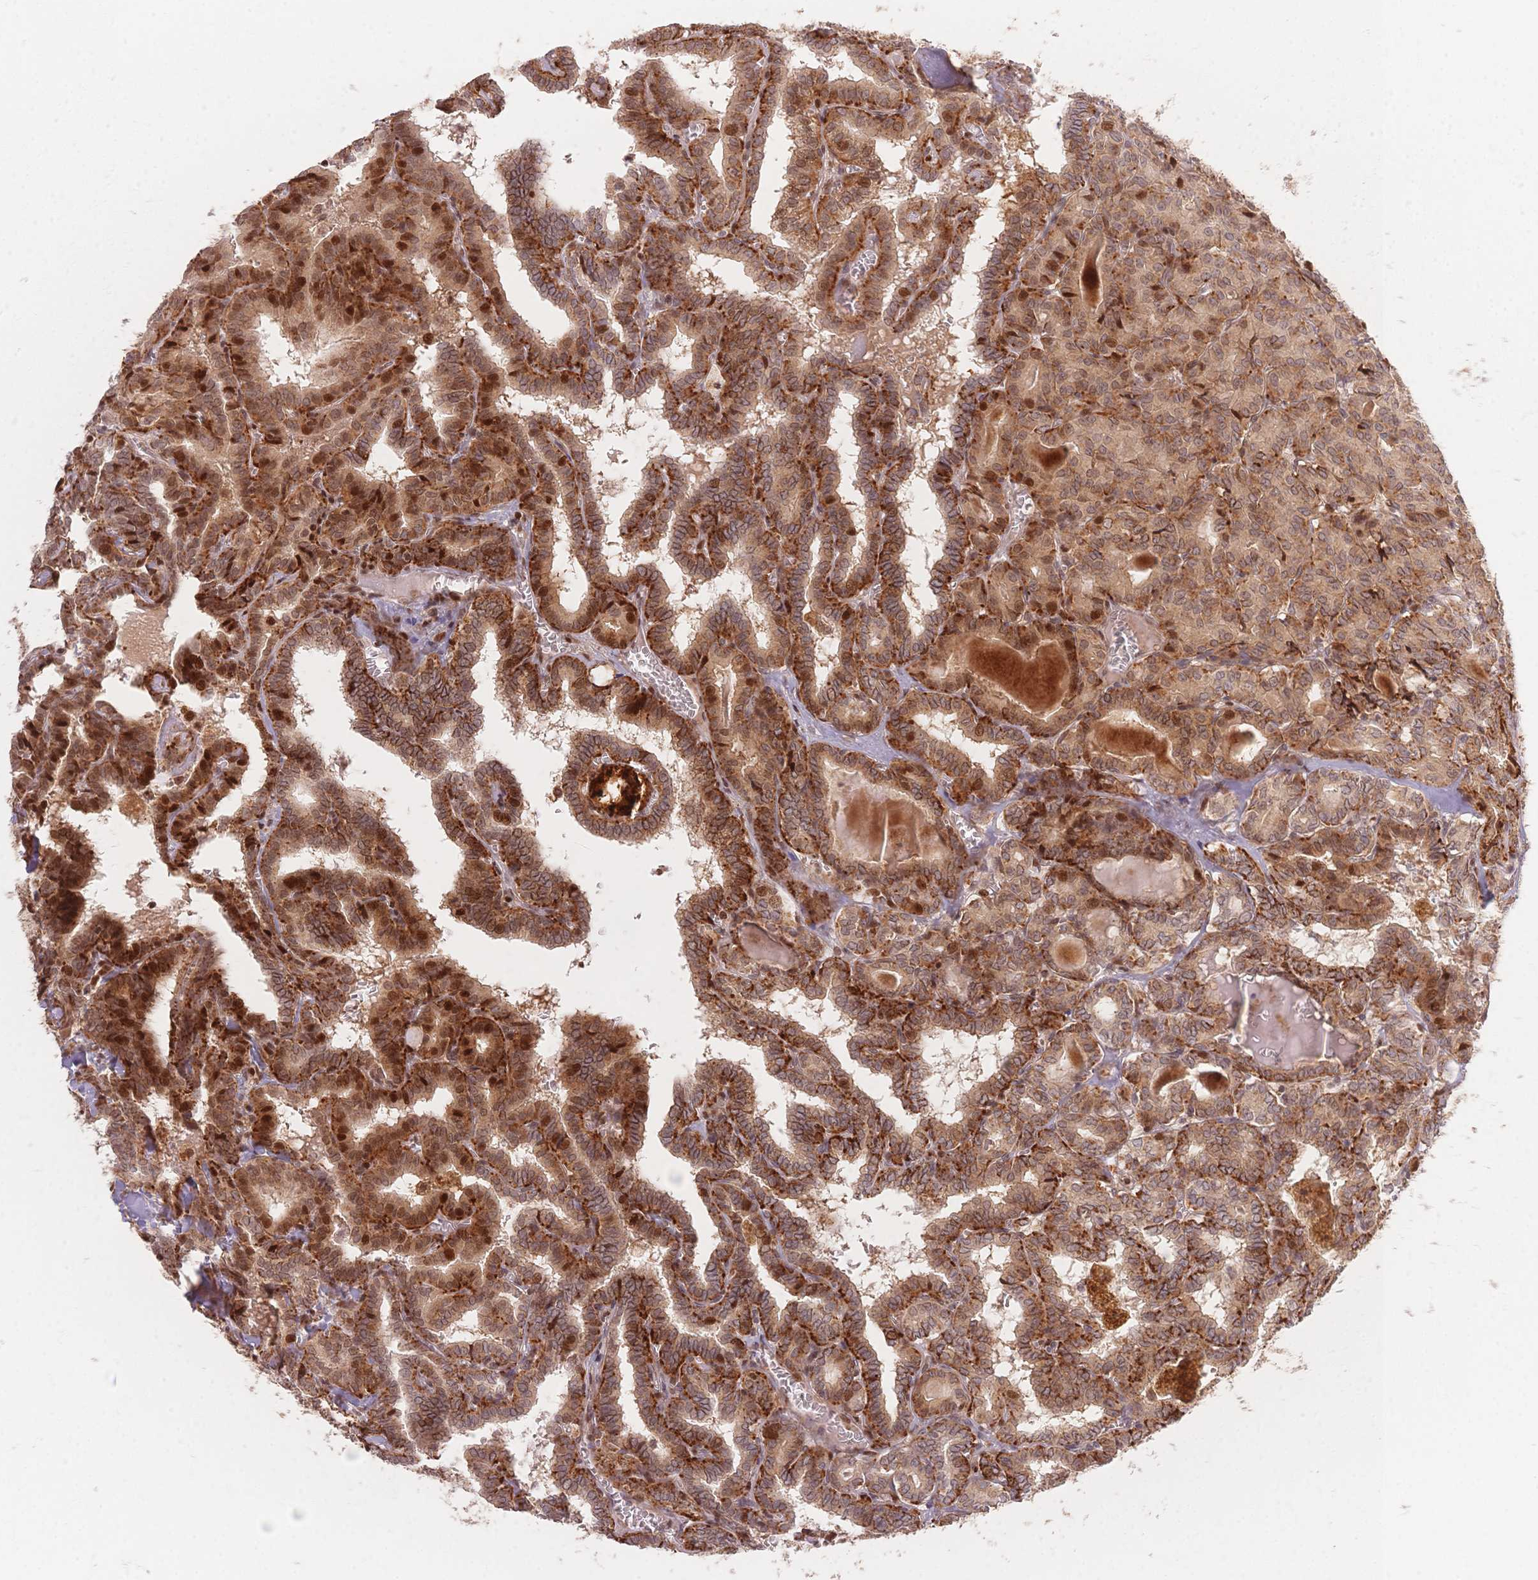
{"staining": {"intensity": "strong", "quantity": ">75%", "location": "cytoplasmic/membranous,nuclear"}, "tissue": "thyroid cancer", "cell_type": "Tumor cells", "image_type": "cancer", "snomed": [{"axis": "morphology", "description": "Papillary adenocarcinoma, NOS"}, {"axis": "topography", "description": "Thyroid gland"}], "caption": "DAB (3,3'-diaminobenzidine) immunohistochemical staining of papillary adenocarcinoma (thyroid) reveals strong cytoplasmic/membranous and nuclear protein staining in approximately >75% of tumor cells.", "gene": "STK39", "patient": {"sex": "female", "age": 39}}